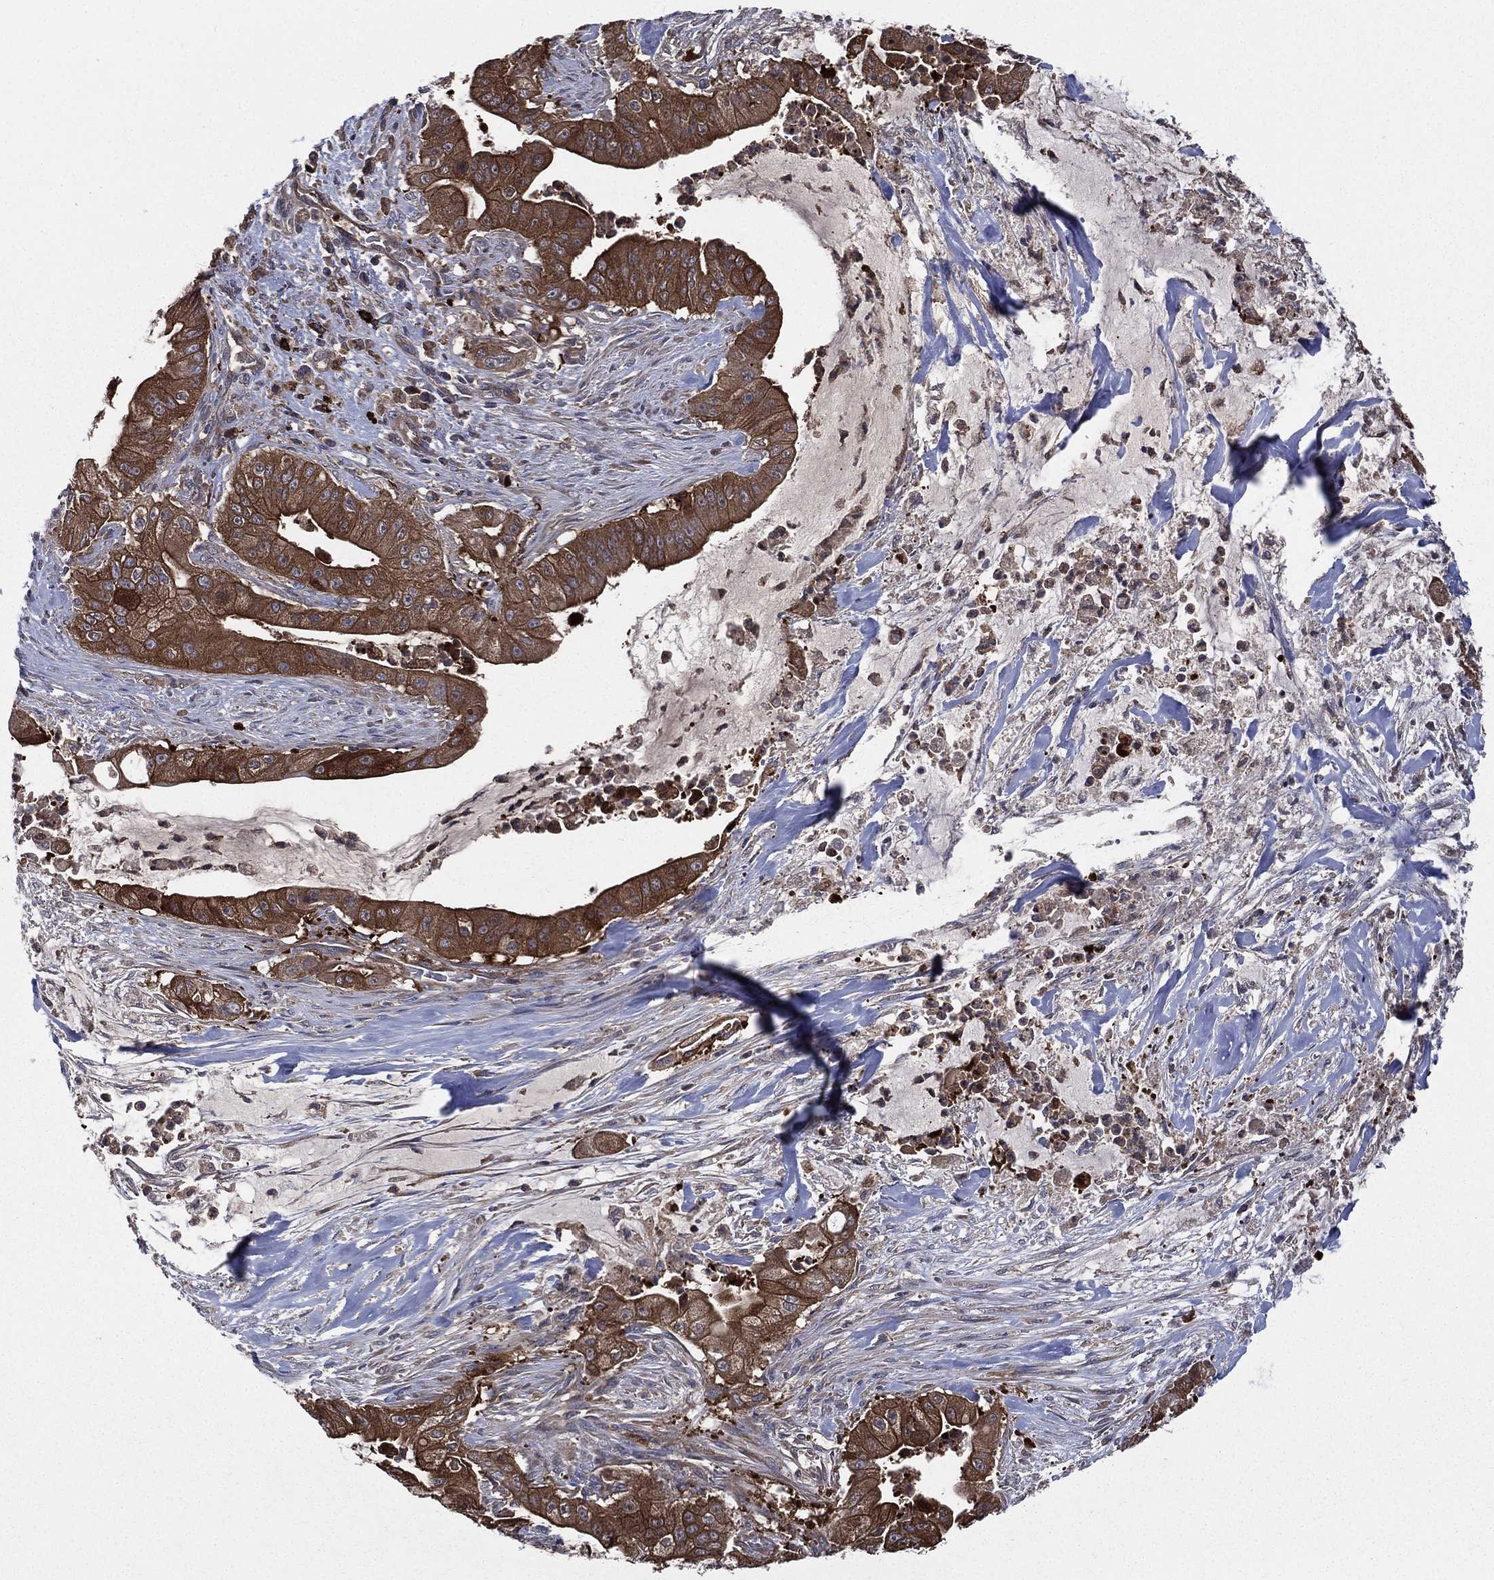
{"staining": {"intensity": "strong", "quantity": ">75%", "location": "cytoplasmic/membranous"}, "tissue": "pancreatic cancer", "cell_type": "Tumor cells", "image_type": "cancer", "snomed": [{"axis": "morphology", "description": "Normal tissue, NOS"}, {"axis": "morphology", "description": "Inflammation, NOS"}, {"axis": "morphology", "description": "Adenocarcinoma, NOS"}, {"axis": "topography", "description": "Pancreas"}], "caption": "Protein staining exhibits strong cytoplasmic/membranous positivity in approximately >75% of tumor cells in pancreatic cancer.", "gene": "SMPD3", "patient": {"sex": "male", "age": 57}}